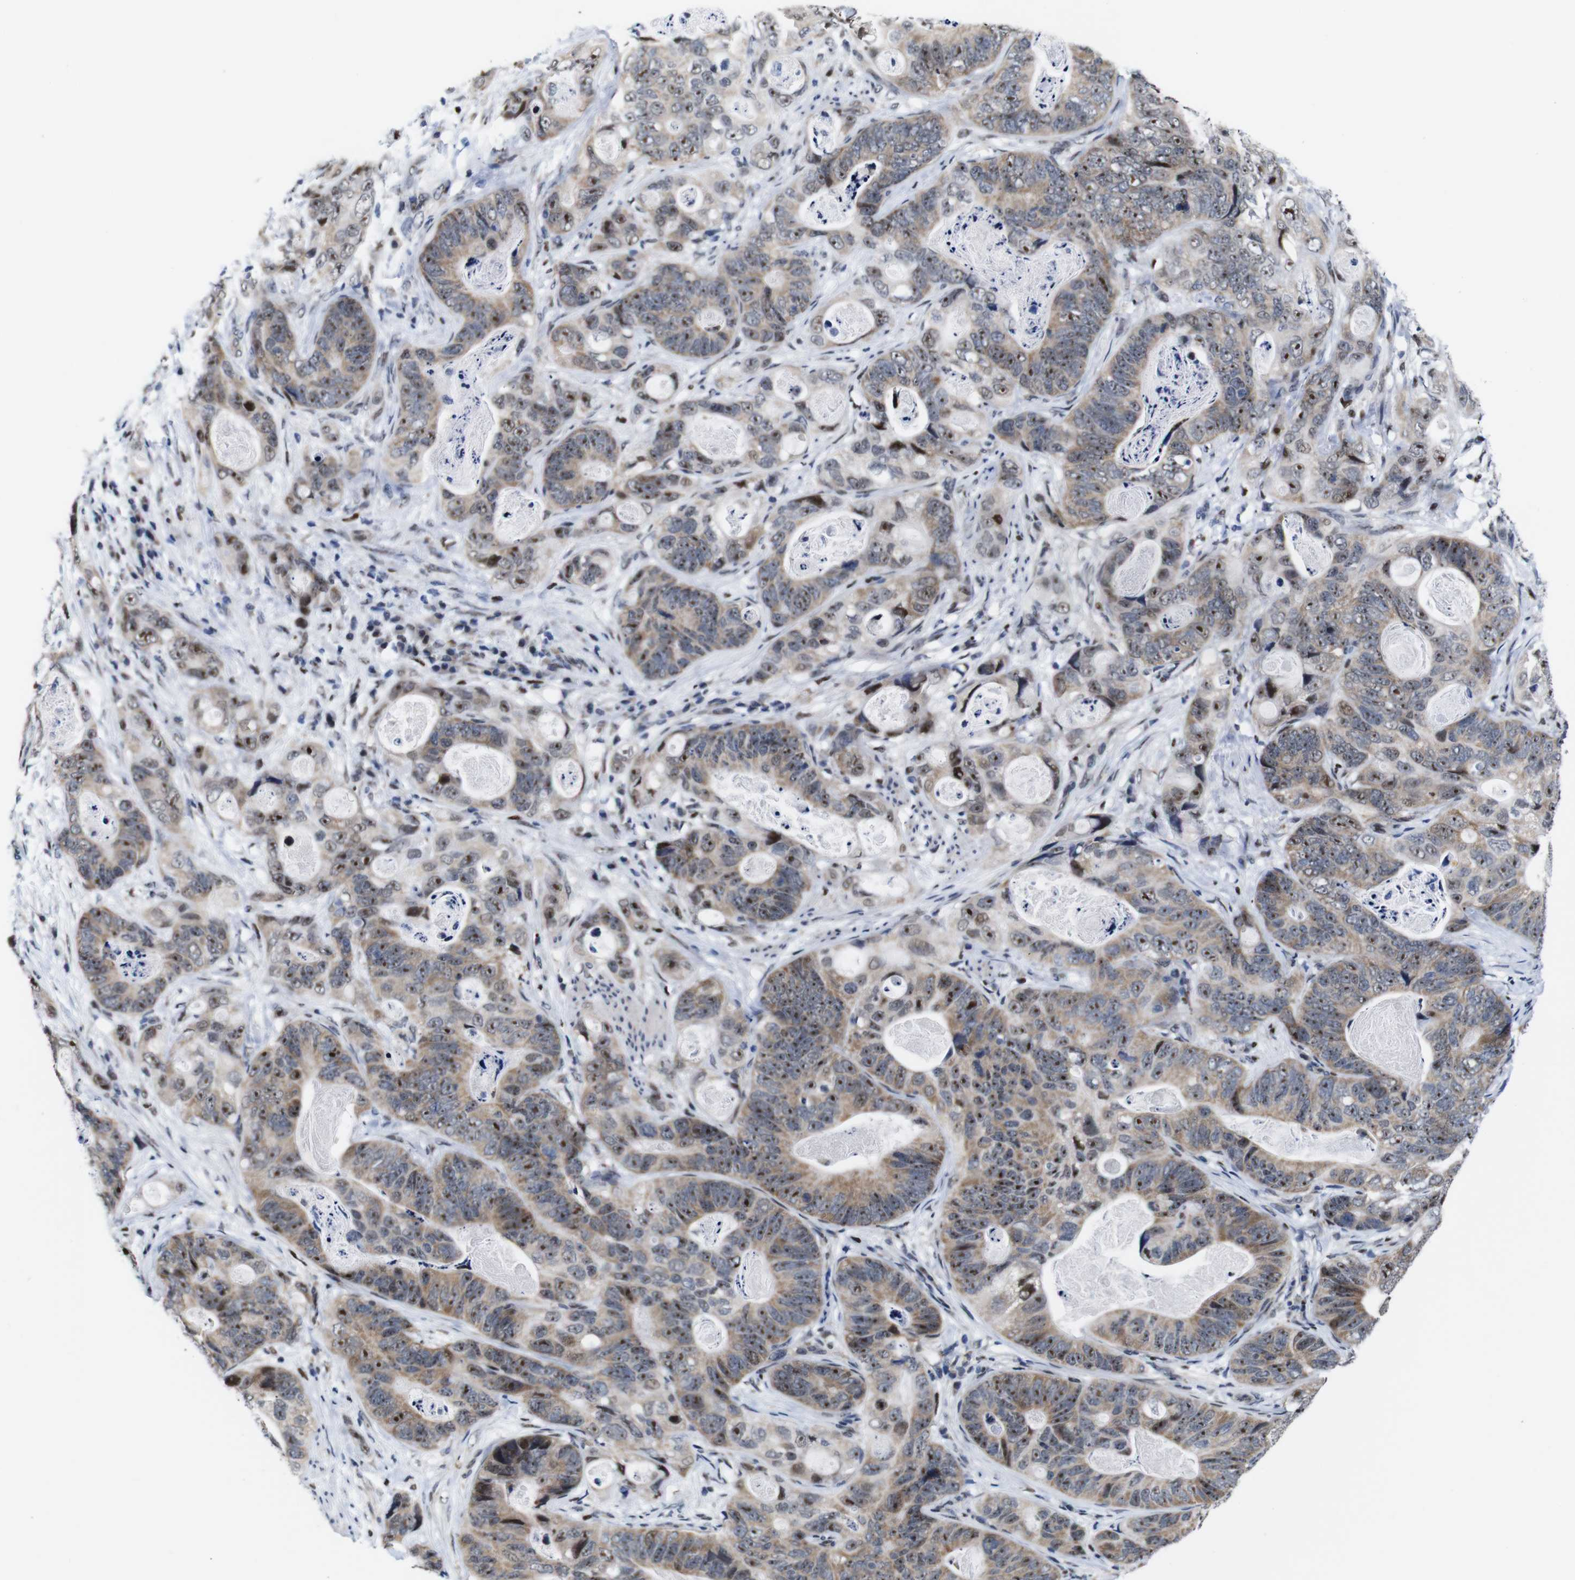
{"staining": {"intensity": "strong", "quantity": ">75%", "location": "cytoplasmic/membranous,nuclear"}, "tissue": "stomach cancer", "cell_type": "Tumor cells", "image_type": "cancer", "snomed": [{"axis": "morphology", "description": "Adenocarcinoma, NOS"}, {"axis": "topography", "description": "Stomach"}], "caption": "A photomicrograph showing strong cytoplasmic/membranous and nuclear positivity in approximately >75% of tumor cells in adenocarcinoma (stomach), as visualized by brown immunohistochemical staining.", "gene": "GATA6", "patient": {"sex": "female", "age": 89}}